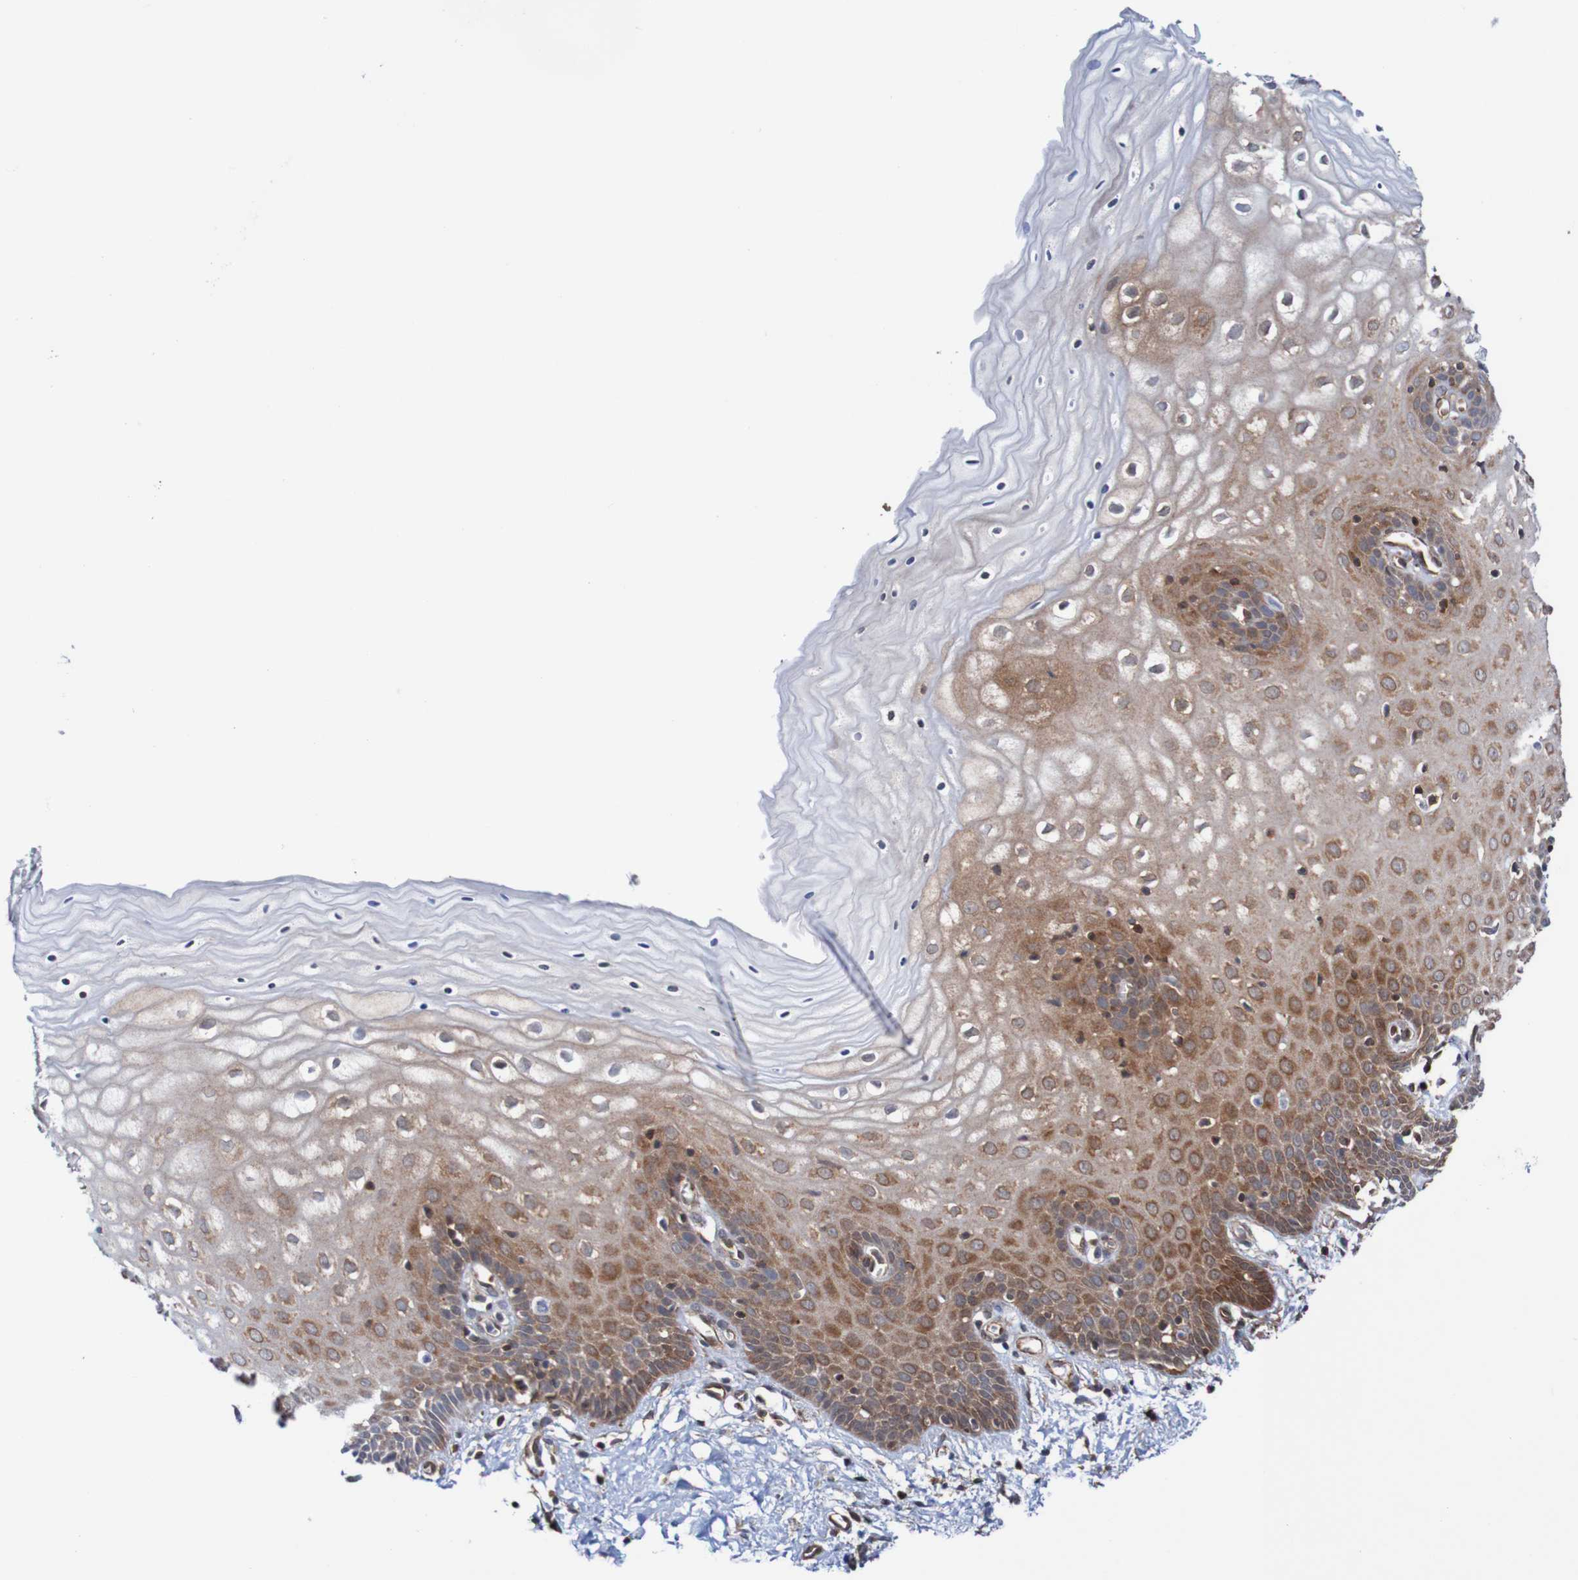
{"staining": {"intensity": "moderate", "quantity": ">75%", "location": "cytoplasmic/membranous"}, "tissue": "cervix", "cell_type": "Glandular cells", "image_type": "normal", "snomed": [{"axis": "morphology", "description": "Normal tissue, NOS"}, {"axis": "topography", "description": "Cervix"}], "caption": "Unremarkable cervix shows moderate cytoplasmic/membranous positivity in about >75% of glandular cells, visualized by immunohistochemistry. (DAB (3,3'-diaminobenzidine) IHC with brightfield microscopy, high magnification).", "gene": "RIGI", "patient": {"sex": "female", "age": 55}}